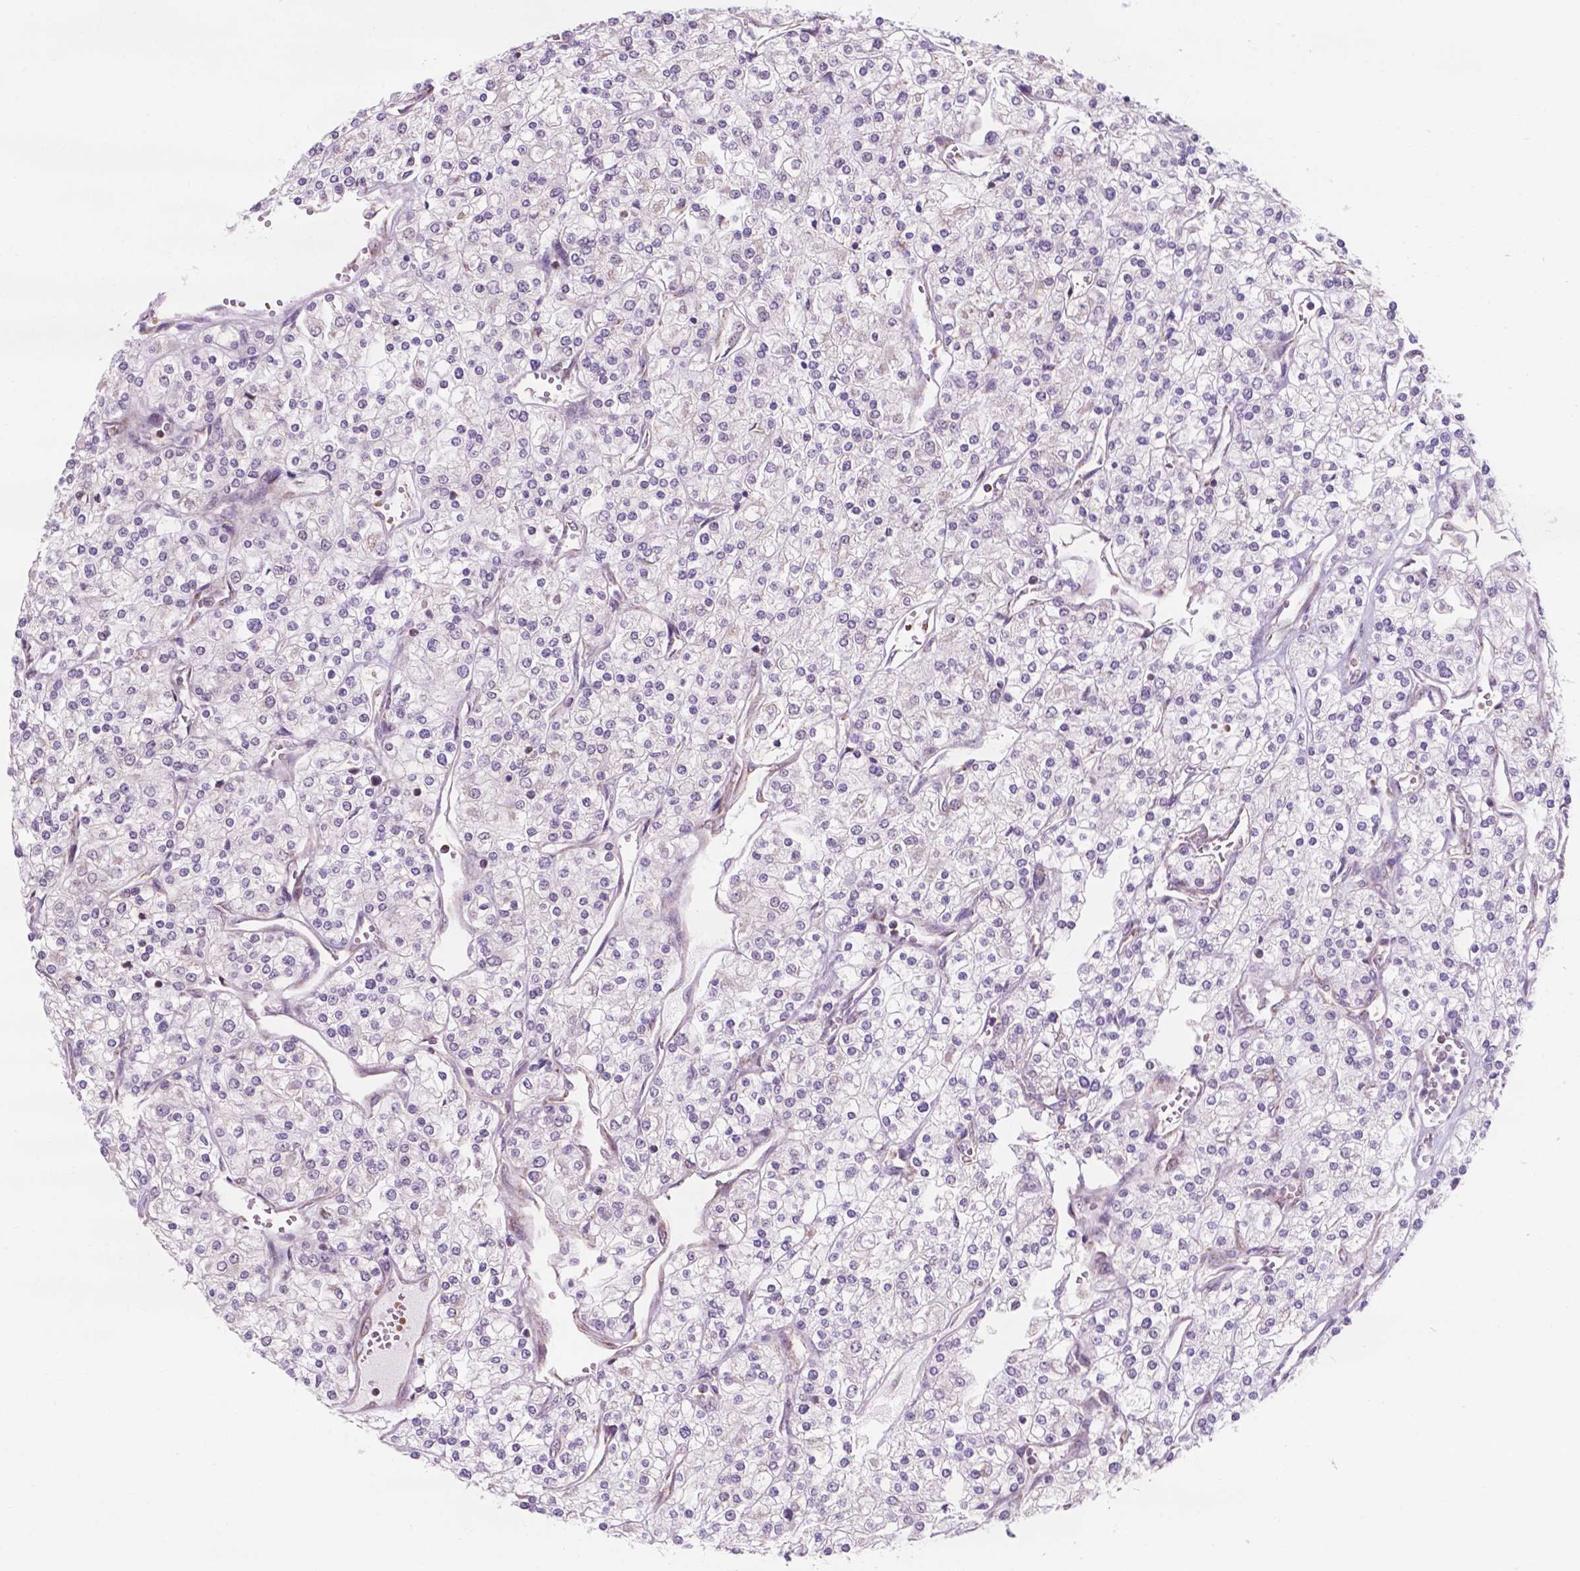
{"staining": {"intensity": "negative", "quantity": "none", "location": "none"}, "tissue": "renal cancer", "cell_type": "Tumor cells", "image_type": "cancer", "snomed": [{"axis": "morphology", "description": "Adenocarcinoma, NOS"}, {"axis": "topography", "description": "Kidney"}], "caption": "Human renal cancer (adenocarcinoma) stained for a protein using immunohistochemistry reveals no expression in tumor cells.", "gene": "NDUFA10", "patient": {"sex": "male", "age": 80}}